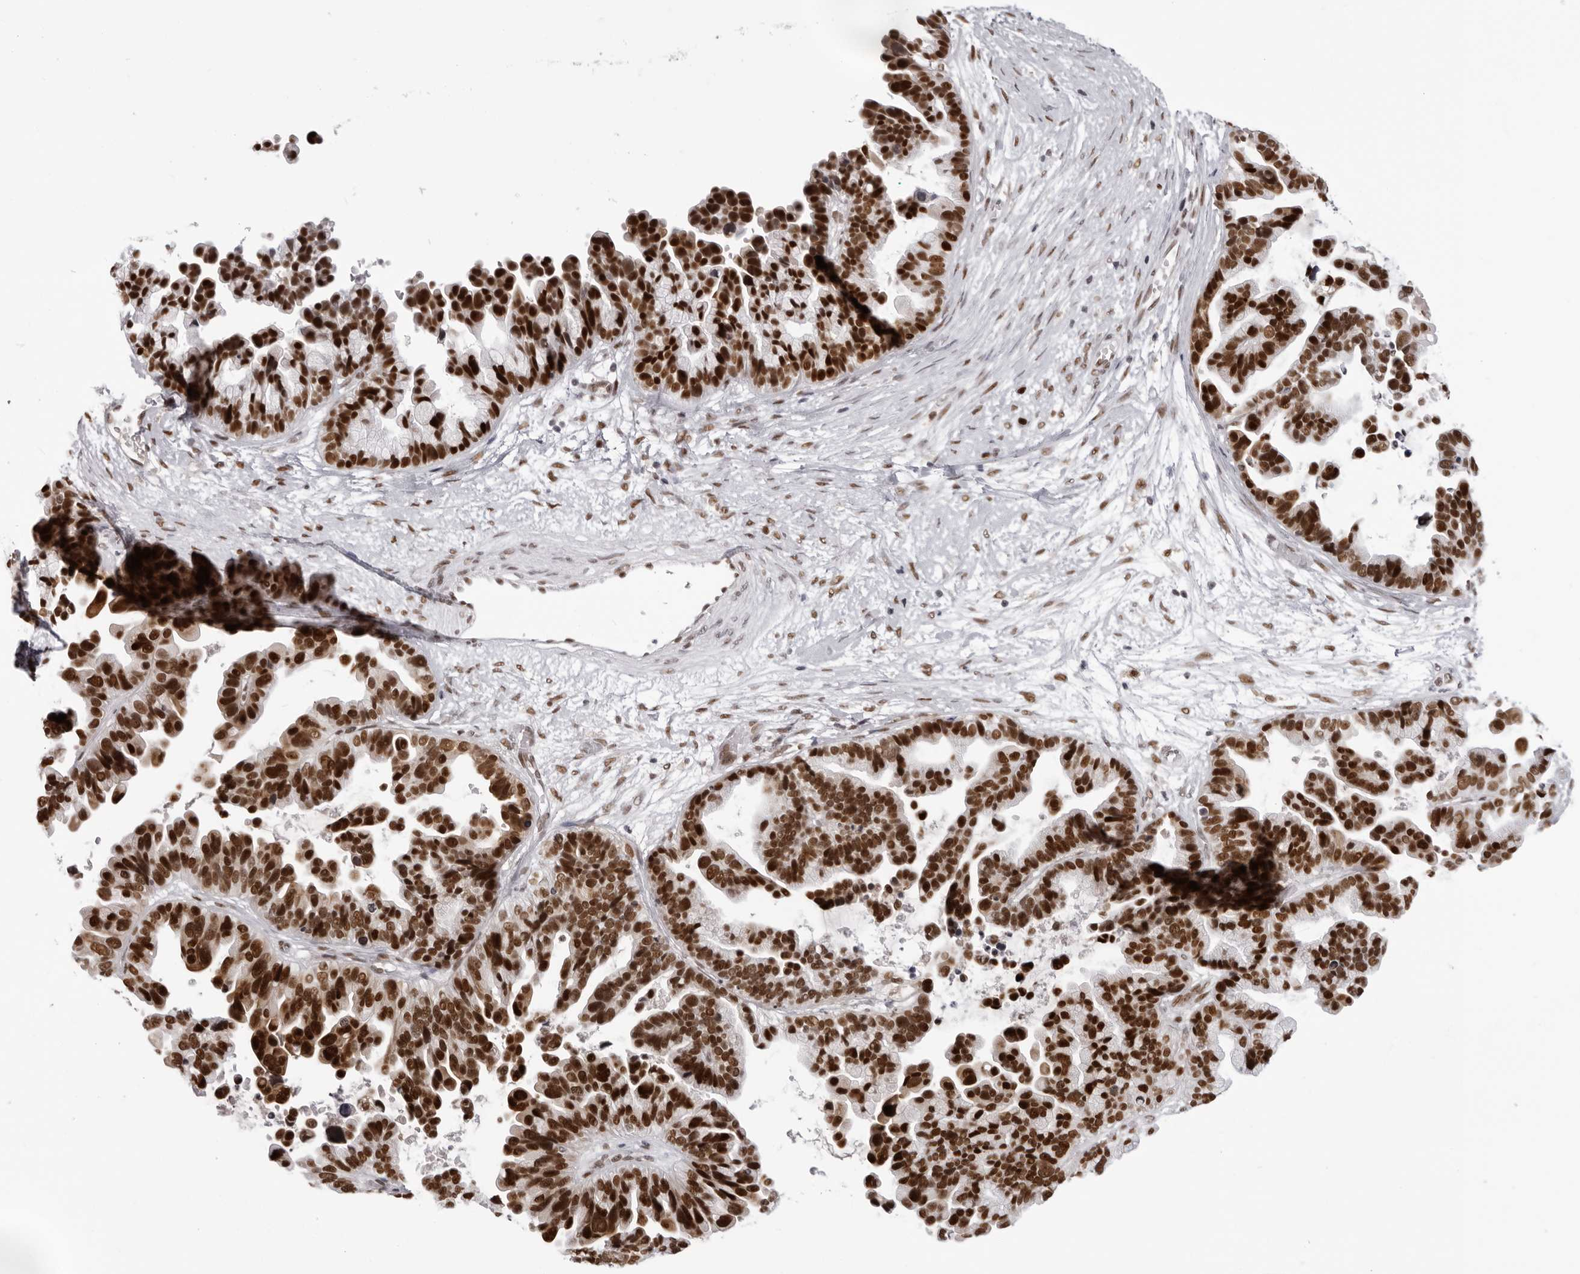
{"staining": {"intensity": "strong", "quantity": ">75%", "location": "nuclear"}, "tissue": "ovarian cancer", "cell_type": "Tumor cells", "image_type": "cancer", "snomed": [{"axis": "morphology", "description": "Cystadenocarcinoma, serous, NOS"}, {"axis": "topography", "description": "Ovary"}], "caption": "The micrograph exhibits a brown stain indicating the presence of a protein in the nuclear of tumor cells in serous cystadenocarcinoma (ovarian).", "gene": "HEXIM2", "patient": {"sex": "female", "age": 56}}